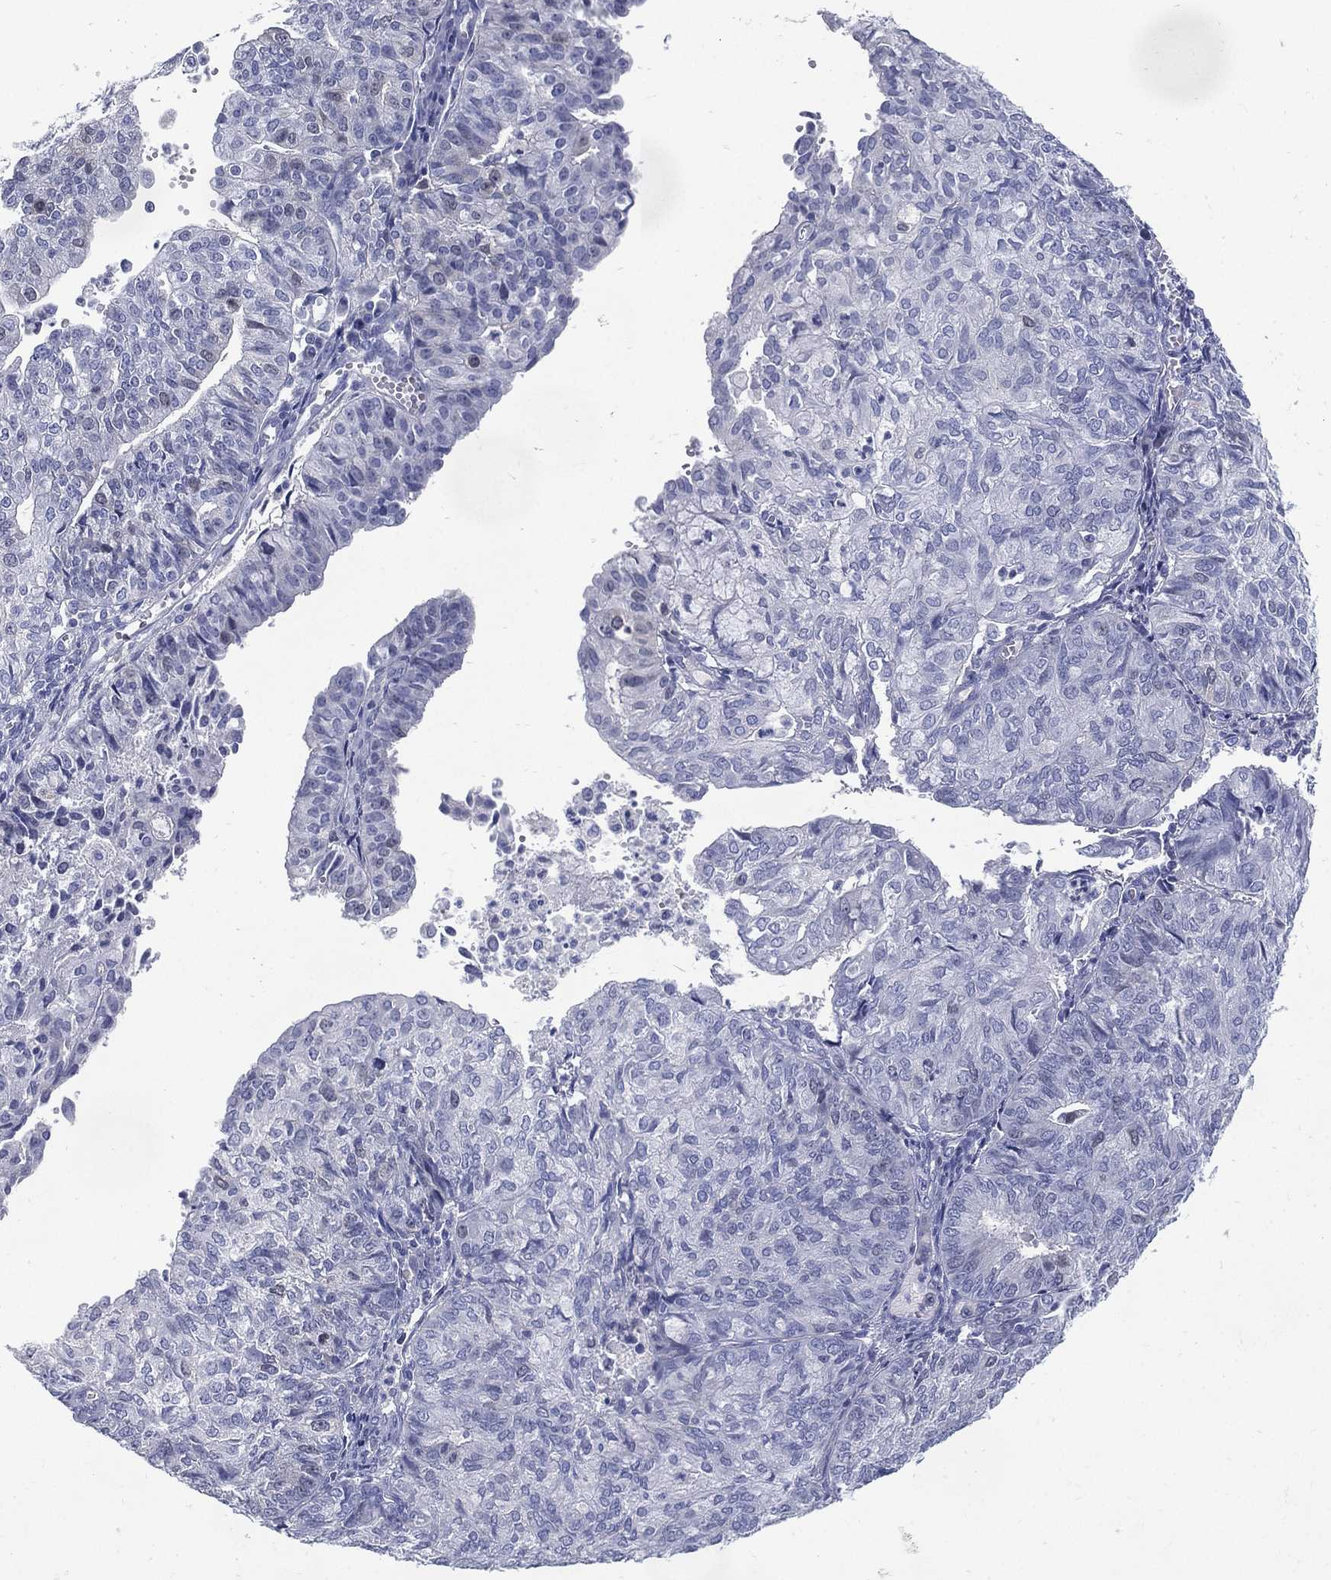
{"staining": {"intensity": "negative", "quantity": "none", "location": "none"}, "tissue": "endometrial cancer", "cell_type": "Tumor cells", "image_type": "cancer", "snomed": [{"axis": "morphology", "description": "Adenocarcinoma, NOS"}, {"axis": "topography", "description": "Endometrium"}], "caption": "Protein analysis of endometrial cancer (adenocarcinoma) demonstrates no significant expression in tumor cells.", "gene": "KIF2C", "patient": {"sex": "female", "age": 82}}